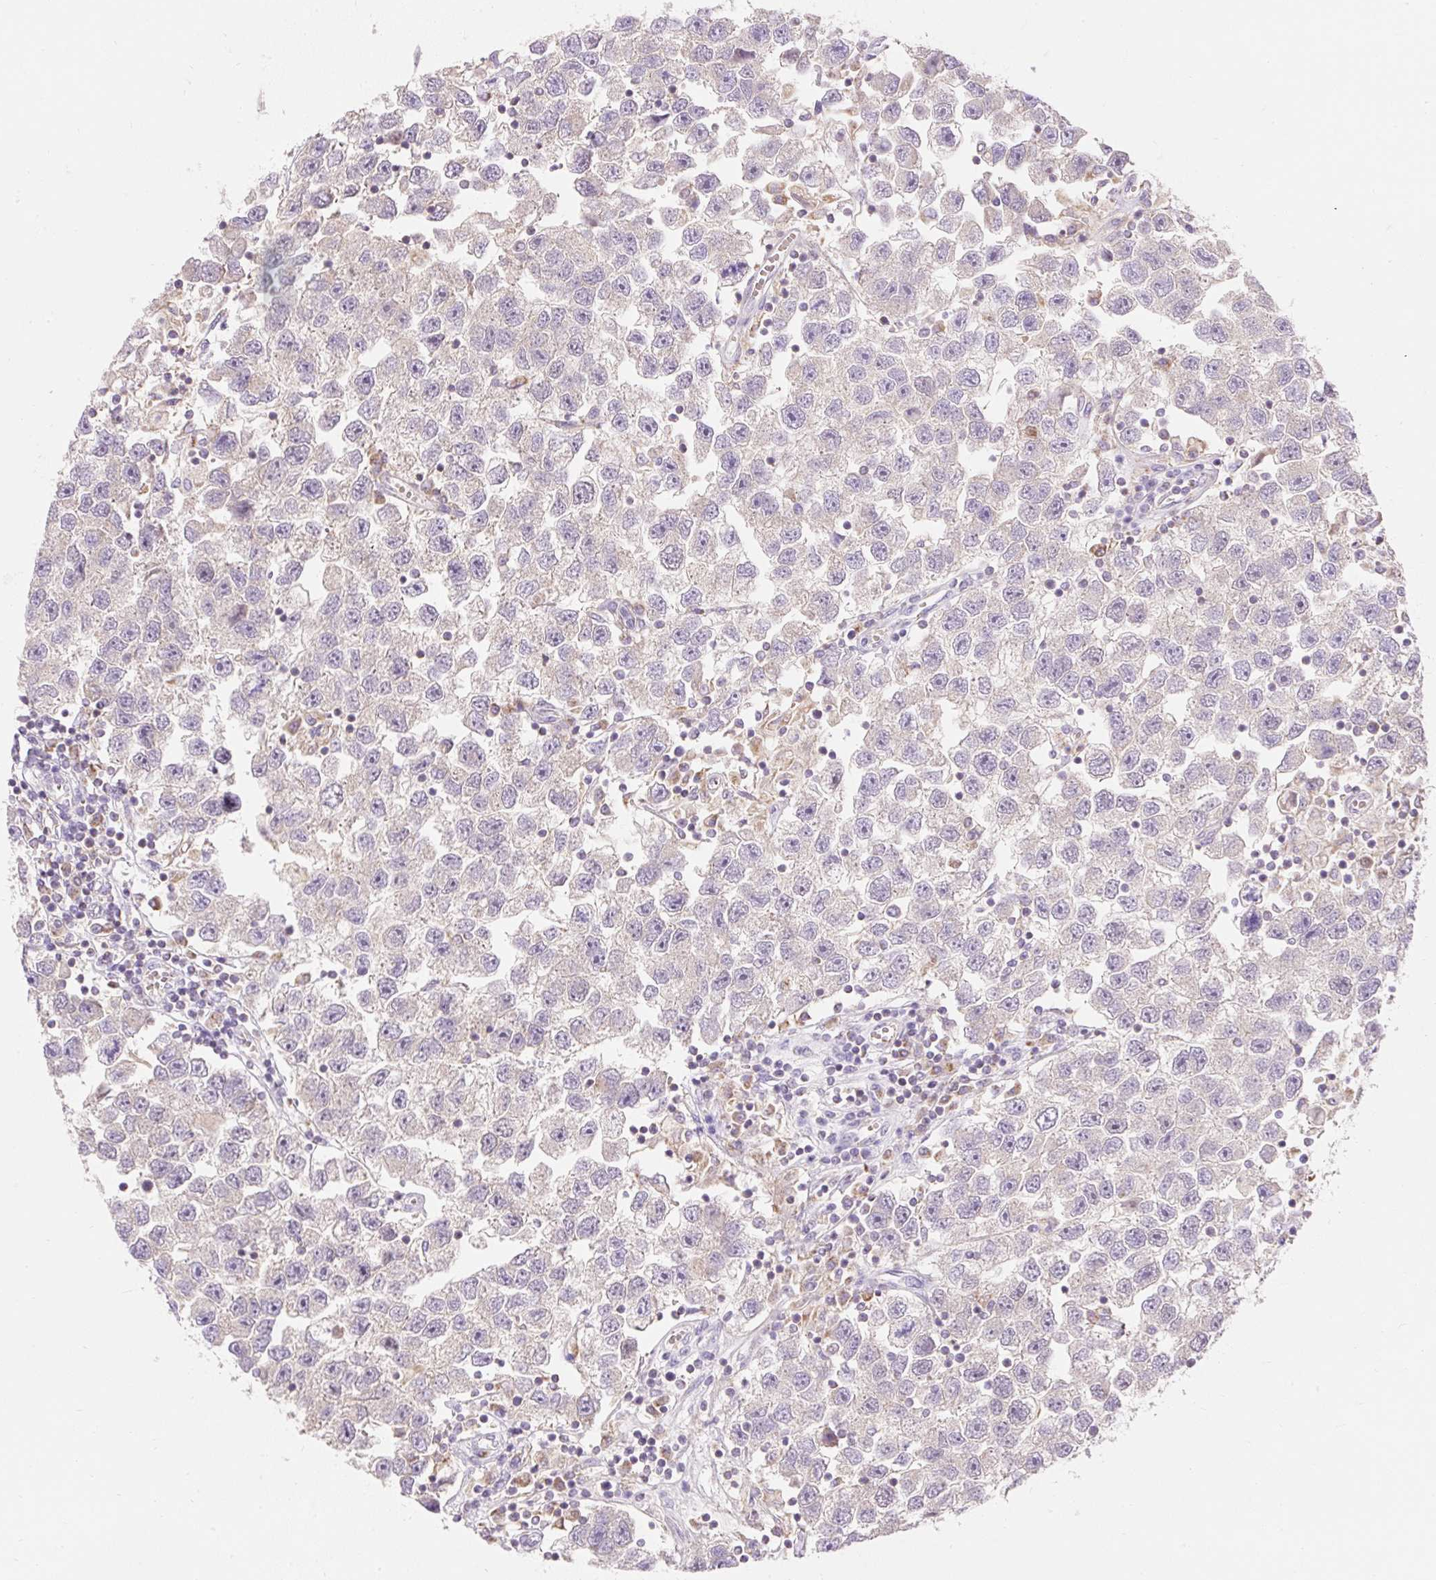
{"staining": {"intensity": "negative", "quantity": "none", "location": "none"}, "tissue": "testis cancer", "cell_type": "Tumor cells", "image_type": "cancer", "snomed": [{"axis": "morphology", "description": "Seminoma, NOS"}, {"axis": "topography", "description": "Testis"}], "caption": "Human testis cancer stained for a protein using immunohistochemistry (IHC) reveals no positivity in tumor cells.", "gene": "PMAIP1", "patient": {"sex": "male", "age": 26}}